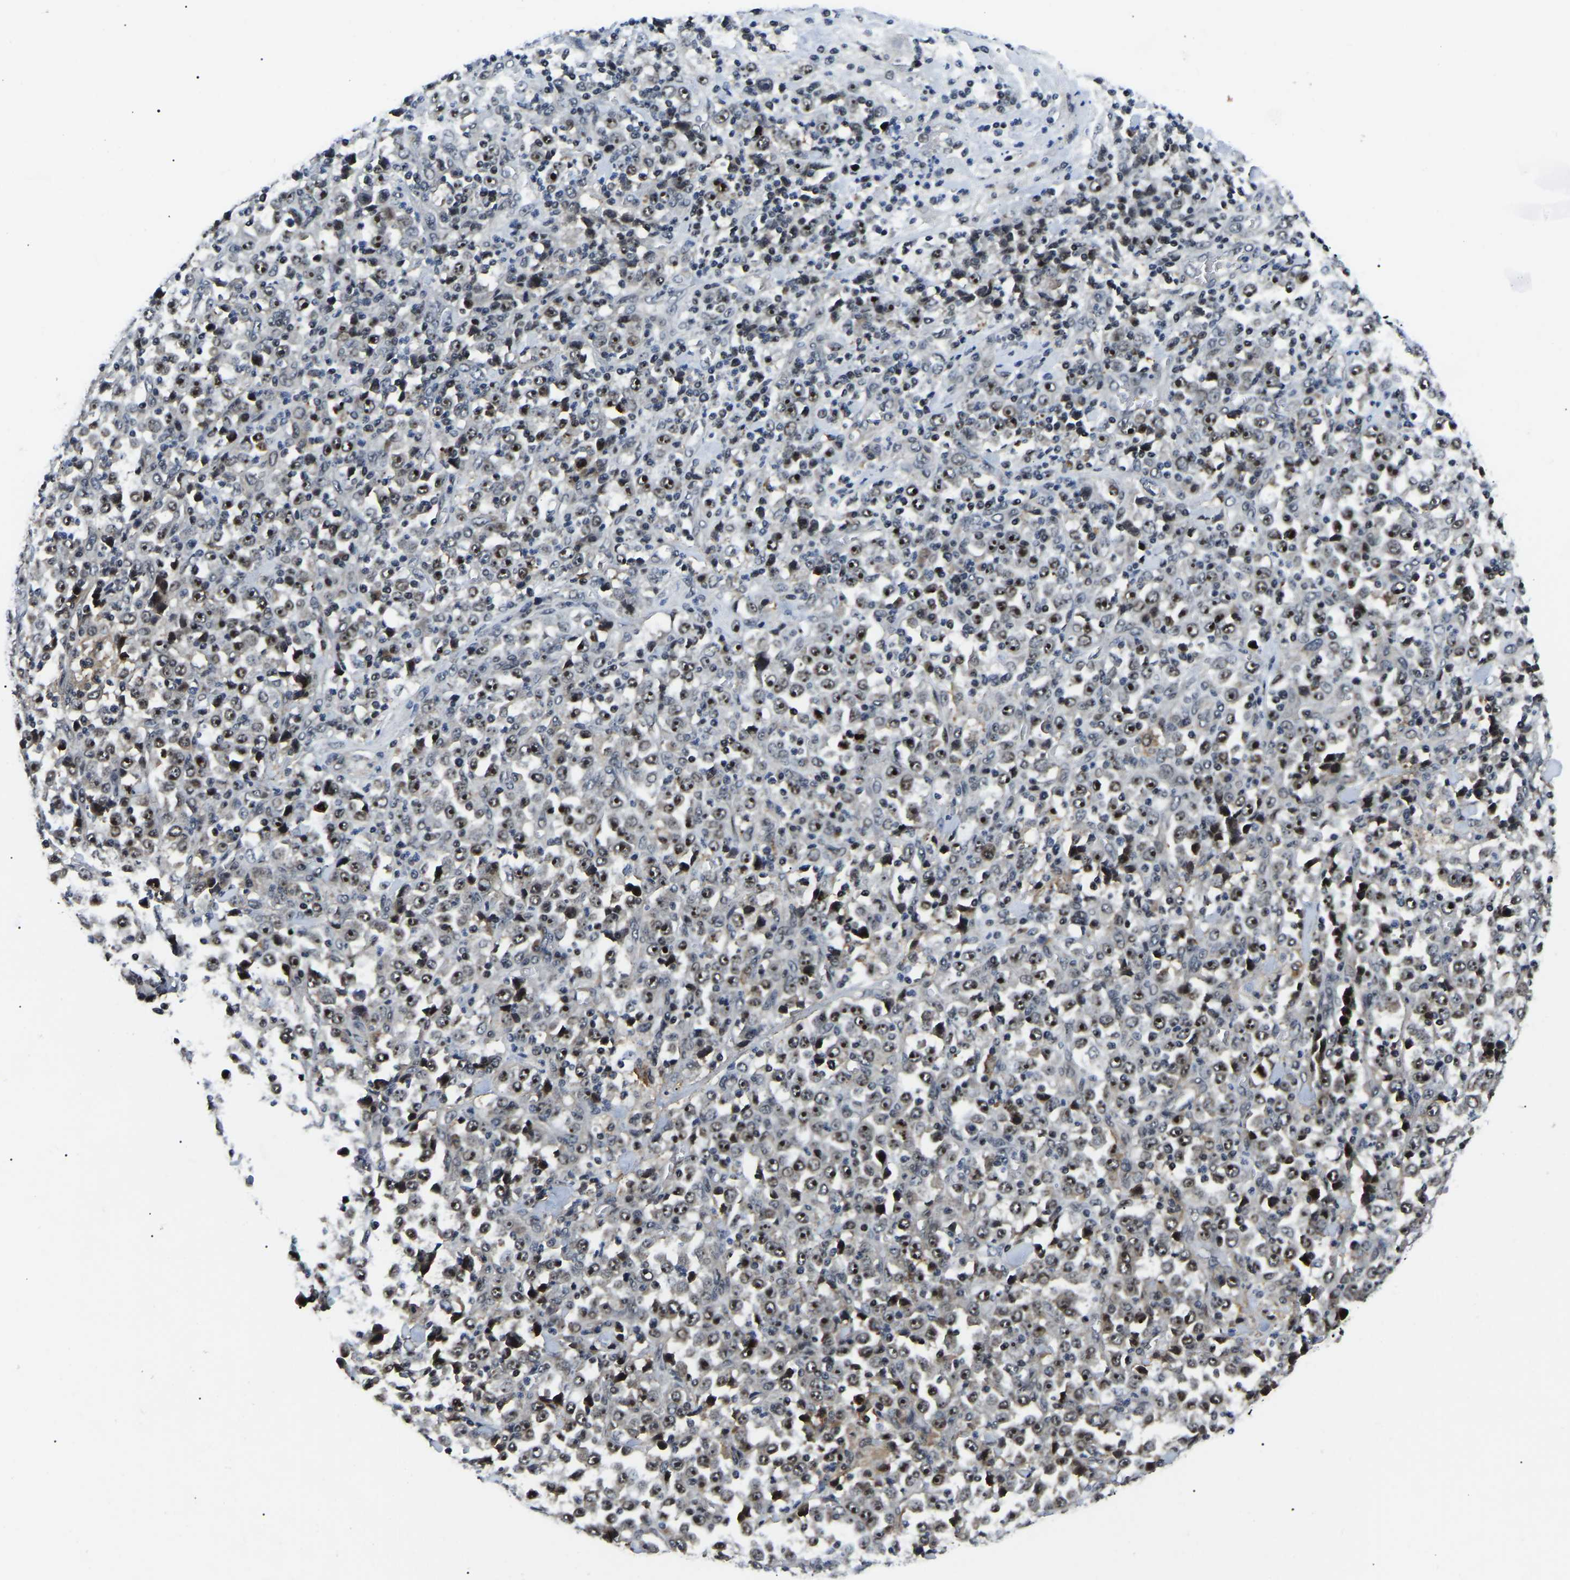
{"staining": {"intensity": "strong", "quantity": ">75%", "location": "cytoplasmic/membranous,nuclear"}, "tissue": "stomach cancer", "cell_type": "Tumor cells", "image_type": "cancer", "snomed": [{"axis": "morphology", "description": "Normal tissue, NOS"}, {"axis": "morphology", "description": "Adenocarcinoma, NOS"}, {"axis": "topography", "description": "Stomach, upper"}, {"axis": "topography", "description": "Stomach"}], "caption": "Immunohistochemical staining of stomach adenocarcinoma reveals strong cytoplasmic/membranous and nuclear protein positivity in about >75% of tumor cells.", "gene": "RRP1B", "patient": {"sex": "male", "age": 59}}